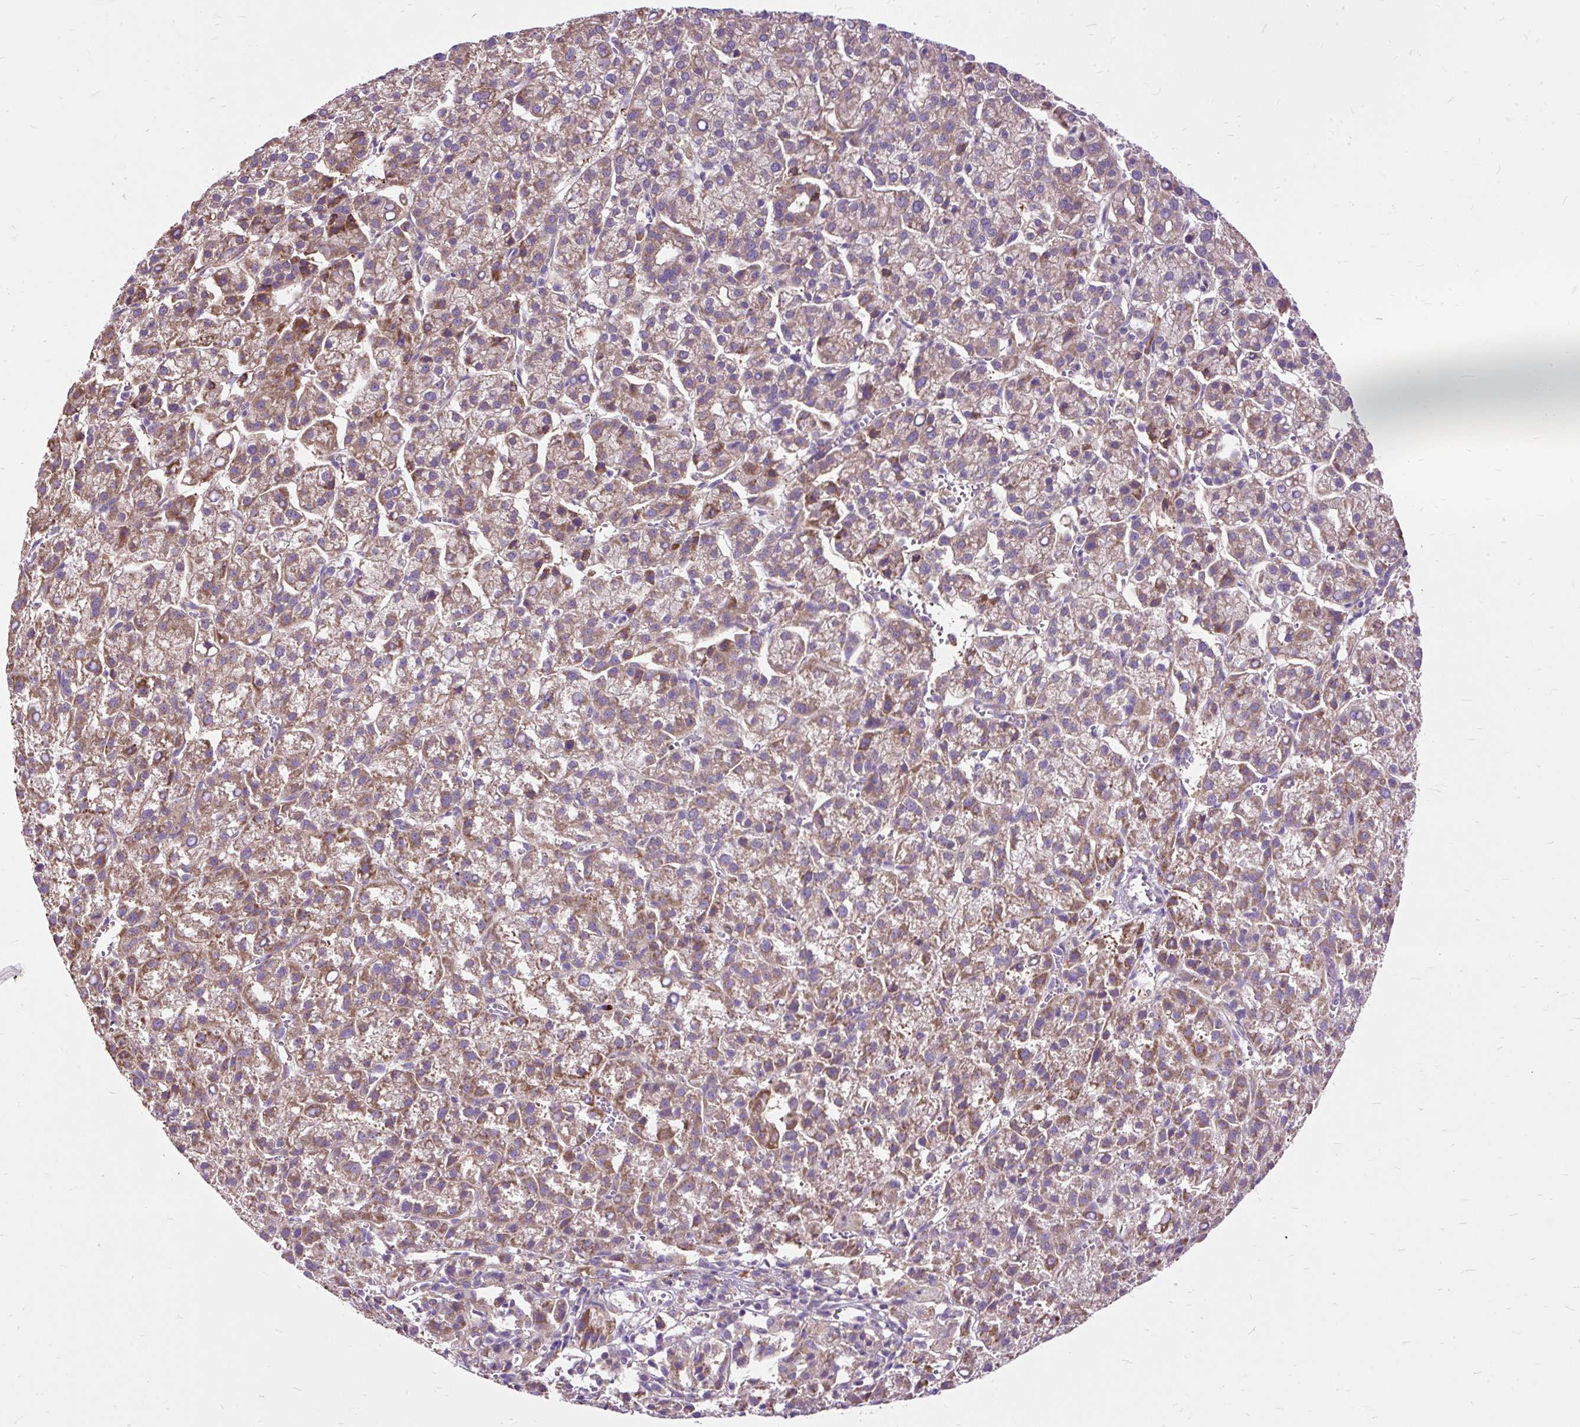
{"staining": {"intensity": "moderate", "quantity": "25%-75%", "location": "cytoplasmic/membranous"}, "tissue": "liver cancer", "cell_type": "Tumor cells", "image_type": "cancer", "snomed": [{"axis": "morphology", "description": "Carcinoma, Hepatocellular, NOS"}, {"axis": "topography", "description": "Liver"}], "caption": "This histopathology image reveals liver hepatocellular carcinoma stained with immunohistochemistry to label a protein in brown. The cytoplasmic/membranous of tumor cells show moderate positivity for the protein. Nuclei are counter-stained blue.", "gene": "RPS5", "patient": {"sex": "female", "age": 58}}